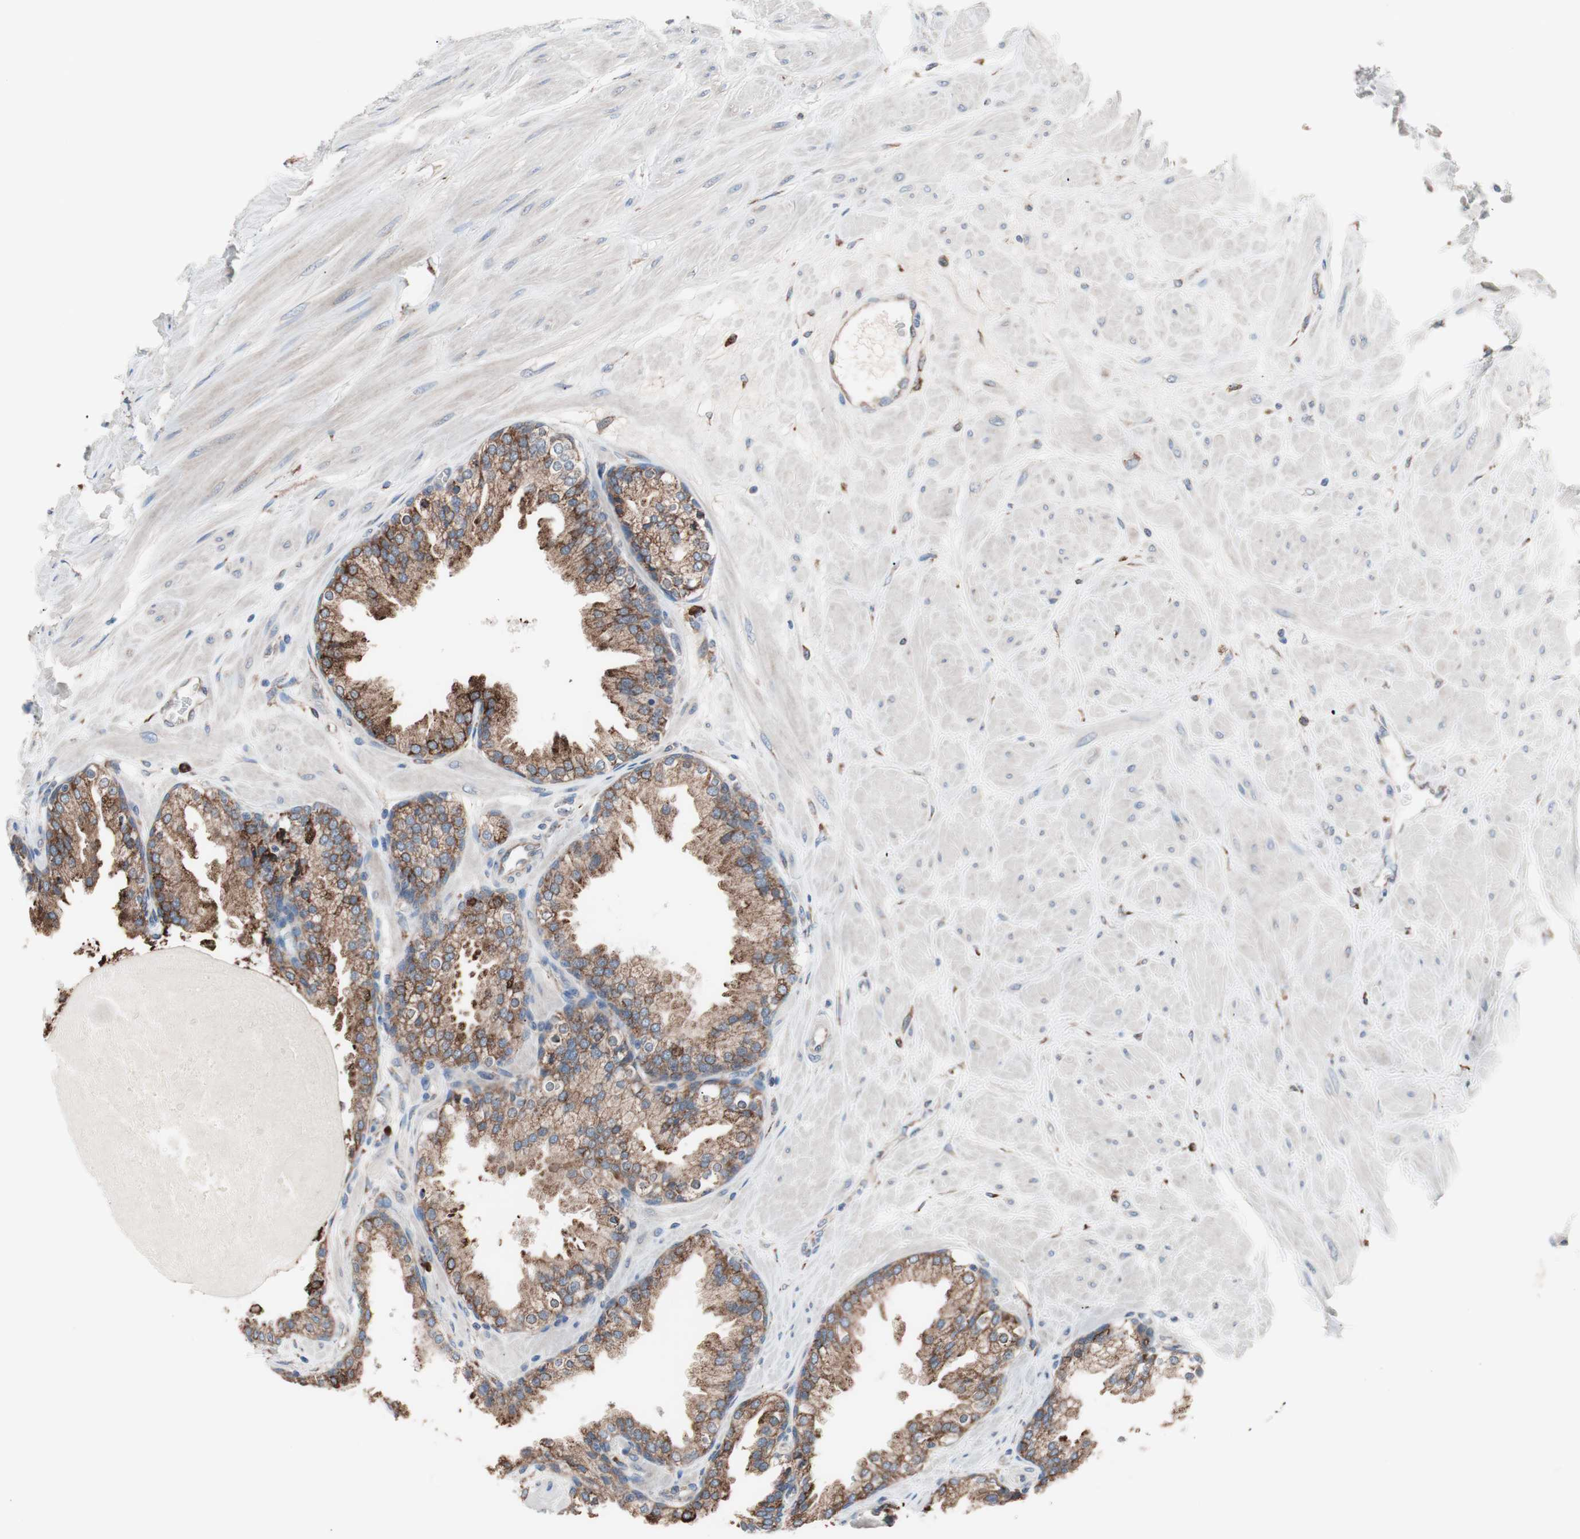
{"staining": {"intensity": "strong", "quantity": ">75%", "location": "cytoplasmic/membranous"}, "tissue": "prostate", "cell_type": "Glandular cells", "image_type": "normal", "snomed": [{"axis": "morphology", "description": "Normal tissue, NOS"}, {"axis": "topography", "description": "Prostate"}], "caption": "Glandular cells show strong cytoplasmic/membranous staining in about >75% of cells in unremarkable prostate.", "gene": "SLC27A4", "patient": {"sex": "male", "age": 51}}